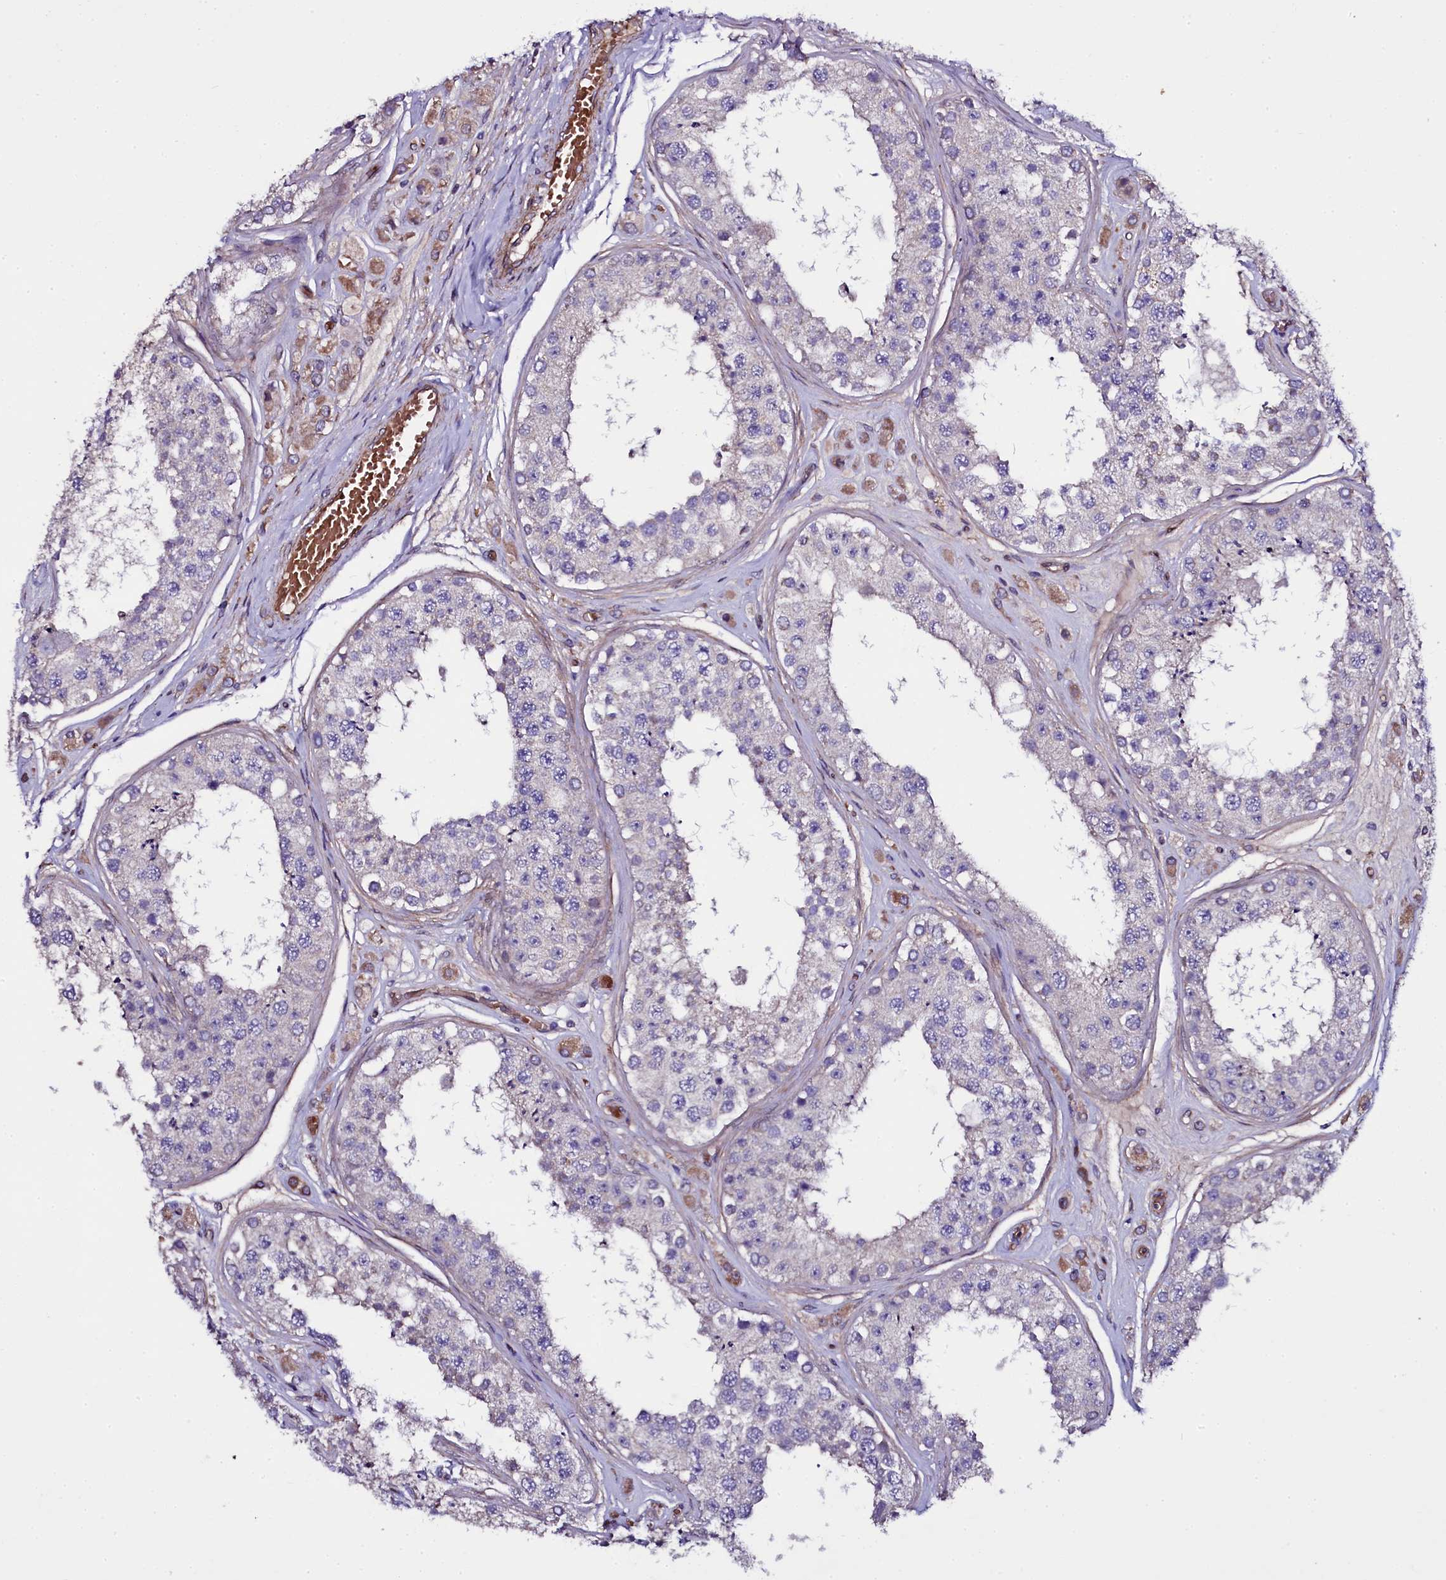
{"staining": {"intensity": "negative", "quantity": "none", "location": "none"}, "tissue": "testis", "cell_type": "Cells in seminiferous ducts", "image_type": "normal", "snomed": [{"axis": "morphology", "description": "Normal tissue, NOS"}, {"axis": "topography", "description": "Testis"}], "caption": "Unremarkable testis was stained to show a protein in brown. There is no significant expression in cells in seminiferous ducts. (DAB (3,3'-diaminobenzidine) immunohistochemistry (IHC) visualized using brightfield microscopy, high magnification).", "gene": "MEX3C", "patient": {"sex": "male", "age": 25}}